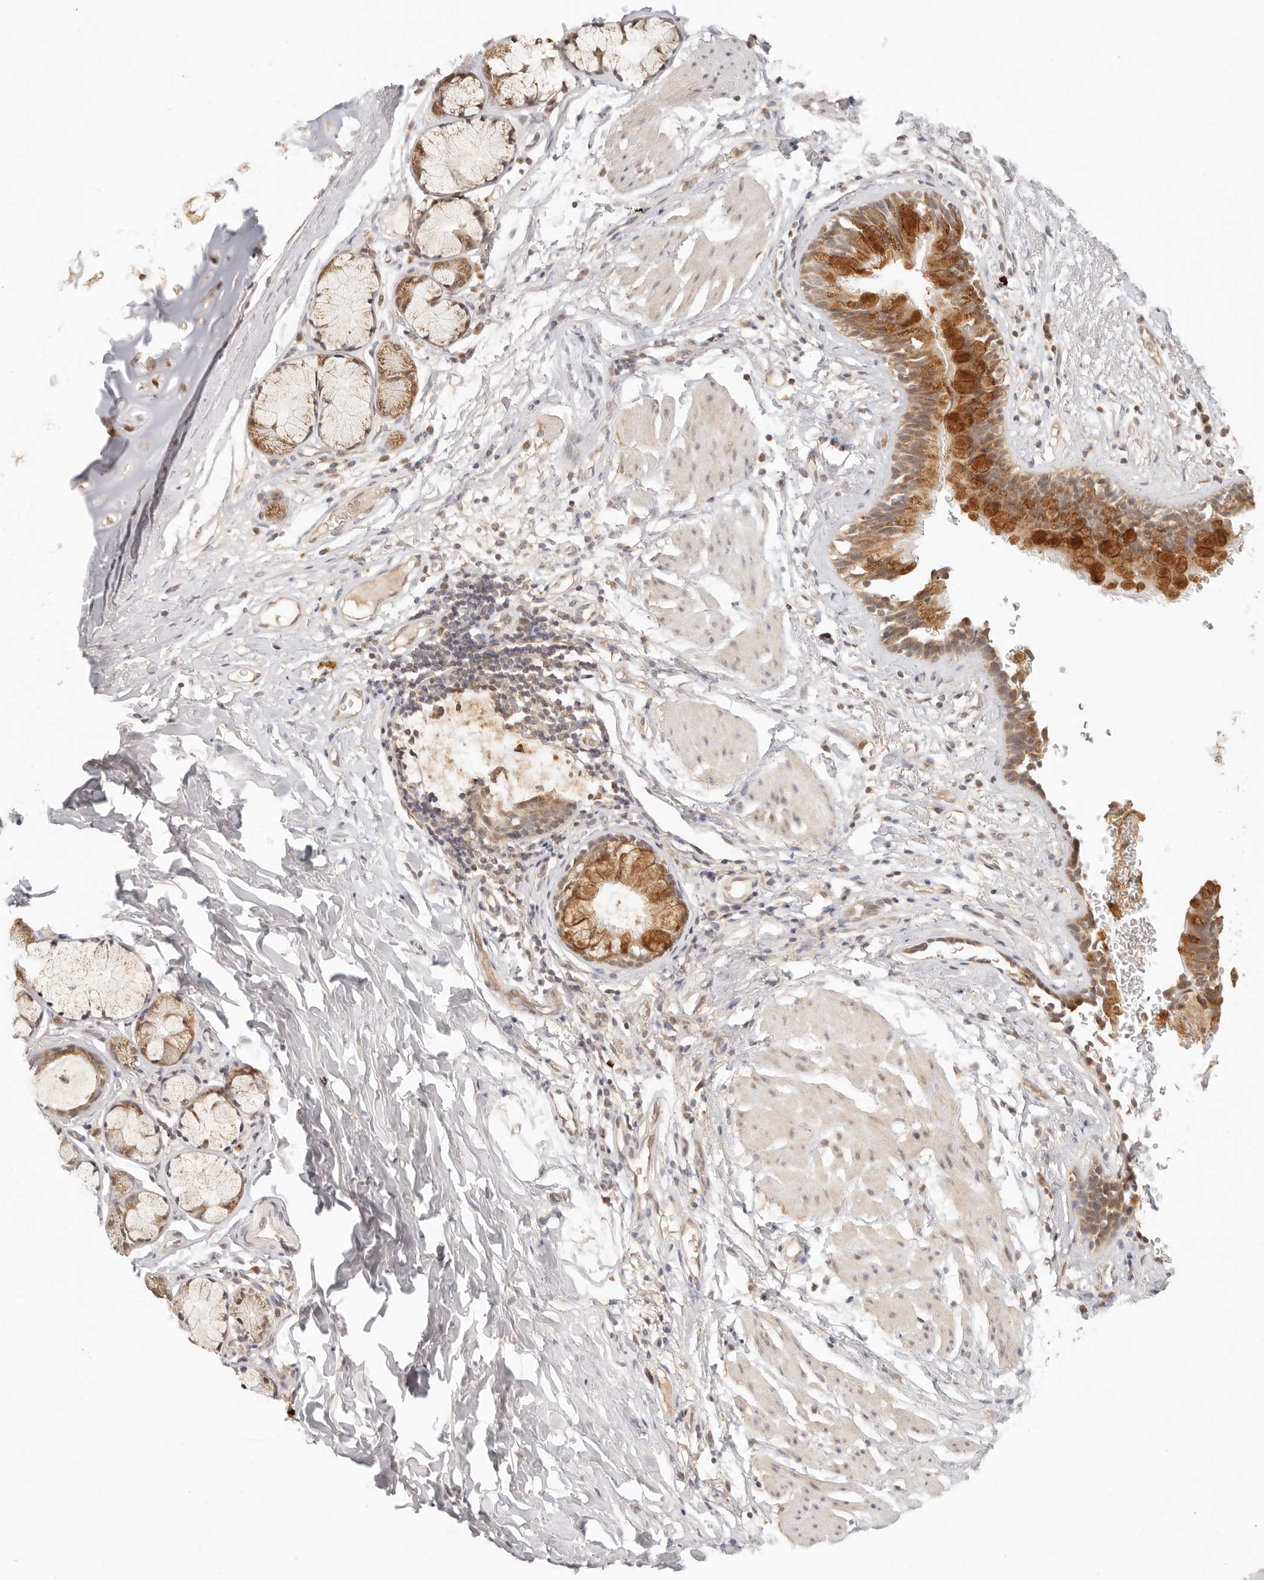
{"staining": {"intensity": "strong", "quantity": ">75%", "location": "cytoplasmic/membranous"}, "tissue": "bronchus", "cell_type": "Respiratory epithelial cells", "image_type": "normal", "snomed": [{"axis": "morphology", "description": "Normal tissue, NOS"}, {"axis": "topography", "description": "Cartilage tissue"}, {"axis": "topography", "description": "Bronchus"}], "caption": "An immunohistochemistry (IHC) micrograph of unremarkable tissue is shown. Protein staining in brown highlights strong cytoplasmic/membranous positivity in bronchus within respiratory epithelial cells.", "gene": "INTS11", "patient": {"sex": "female", "age": 36}}